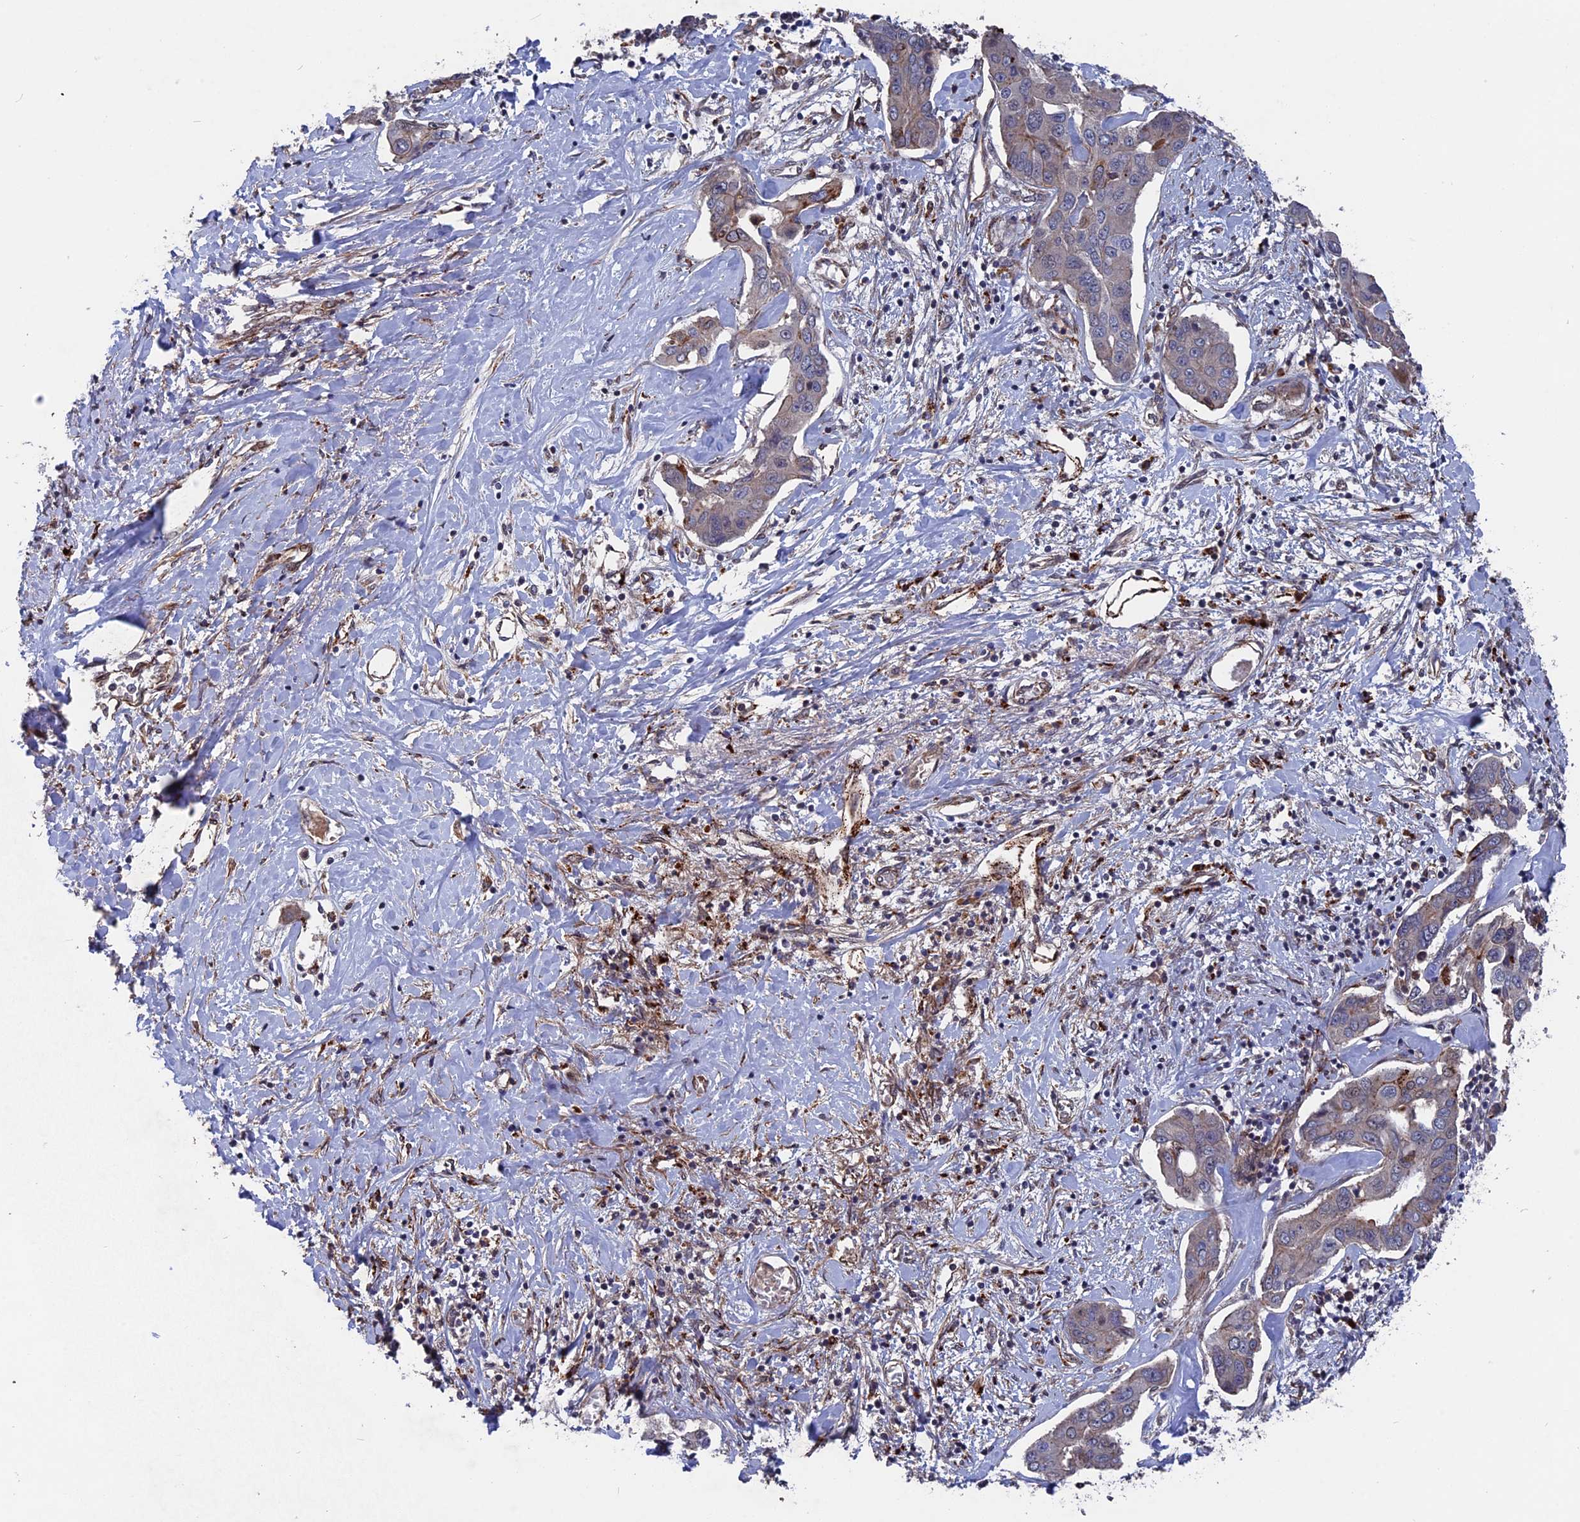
{"staining": {"intensity": "weak", "quantity": "<25%", "location": "cytoplasmic/membranous"}, "tissue": "liver cancer", "cell_type": "Tumor cells", "image_type": "cancer", "snomed": [{"axis": "morphology", "description": "Cholangiocarcinoma"}, {"axis": "topography", "description": "Liver"}], "caption": "Tumor cells are negative for protein expression in human liver cholangiocarcinoma.", "gene": "NOSIP", "patient": {"sex": "male", "age": 59}}